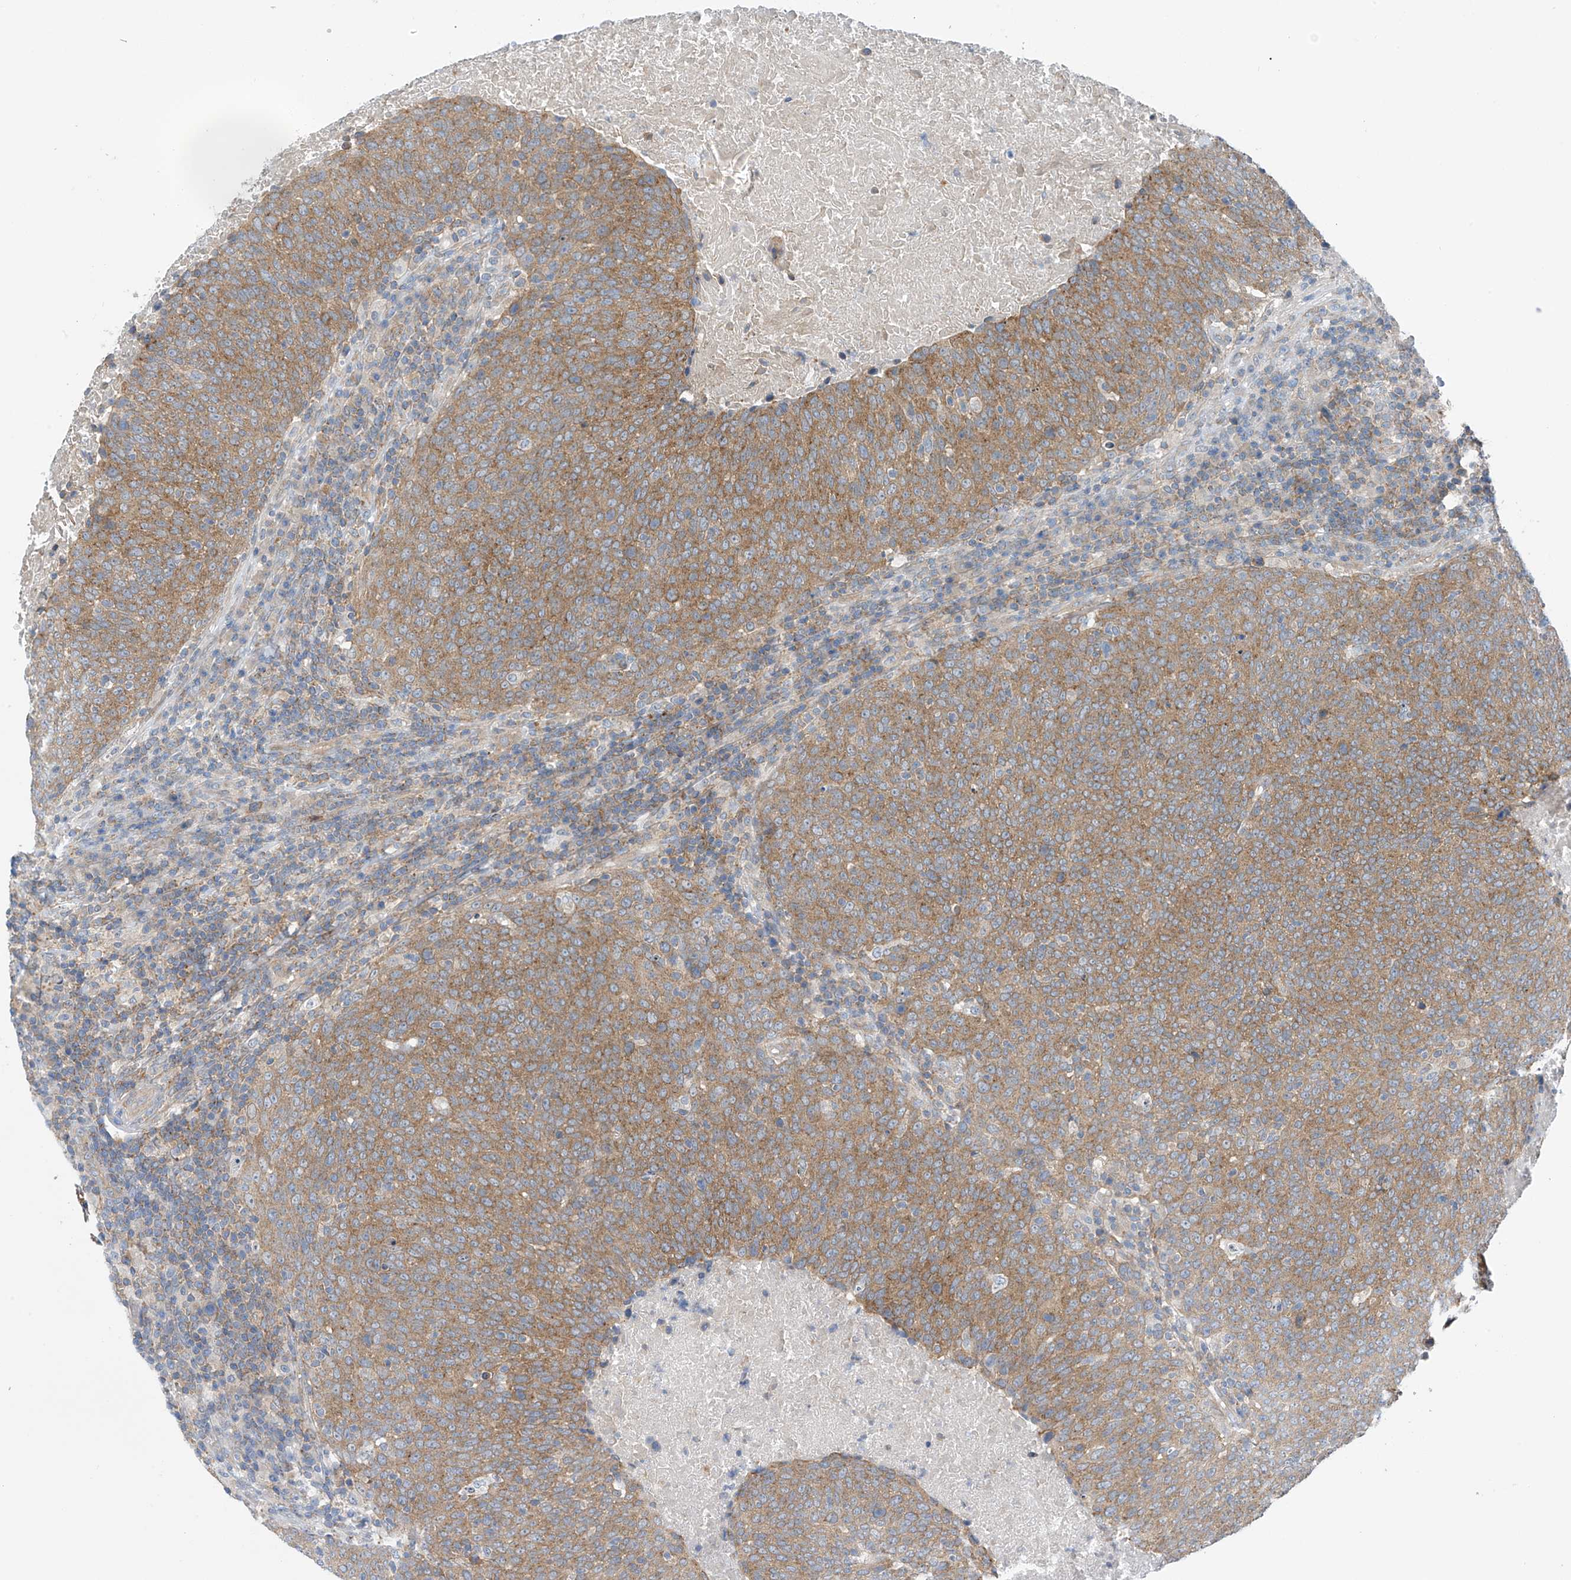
{"staining": {"intensity": "moderate", "quantity": ">75%", "location": "cytoplasmic/membranous"}, "tissue": "head and neck cancer", "cell_type": "Tumor cells", "image_type": "cancer", "snomed": [{"axis": "morphology", "description": "Squamous cell carcinoma, NOS"}, {"axis": "morphology", "description": "Squamous cell carcinoma, metastatic, NOS"}, {"axis": "topography", "description": "Lymph node"}, {"axis": "topography", "description": "Head-Neck"}], "caption": "Human head and neck cancer (metastatic squamous cell carcinoma) stained for a protein (brown) shows moderate cytoplasmic/membranous positive positivity in approximately >75% of tumor cells.", "gene": "REPS1", "patient": {"sex": "male", "age": 62}}